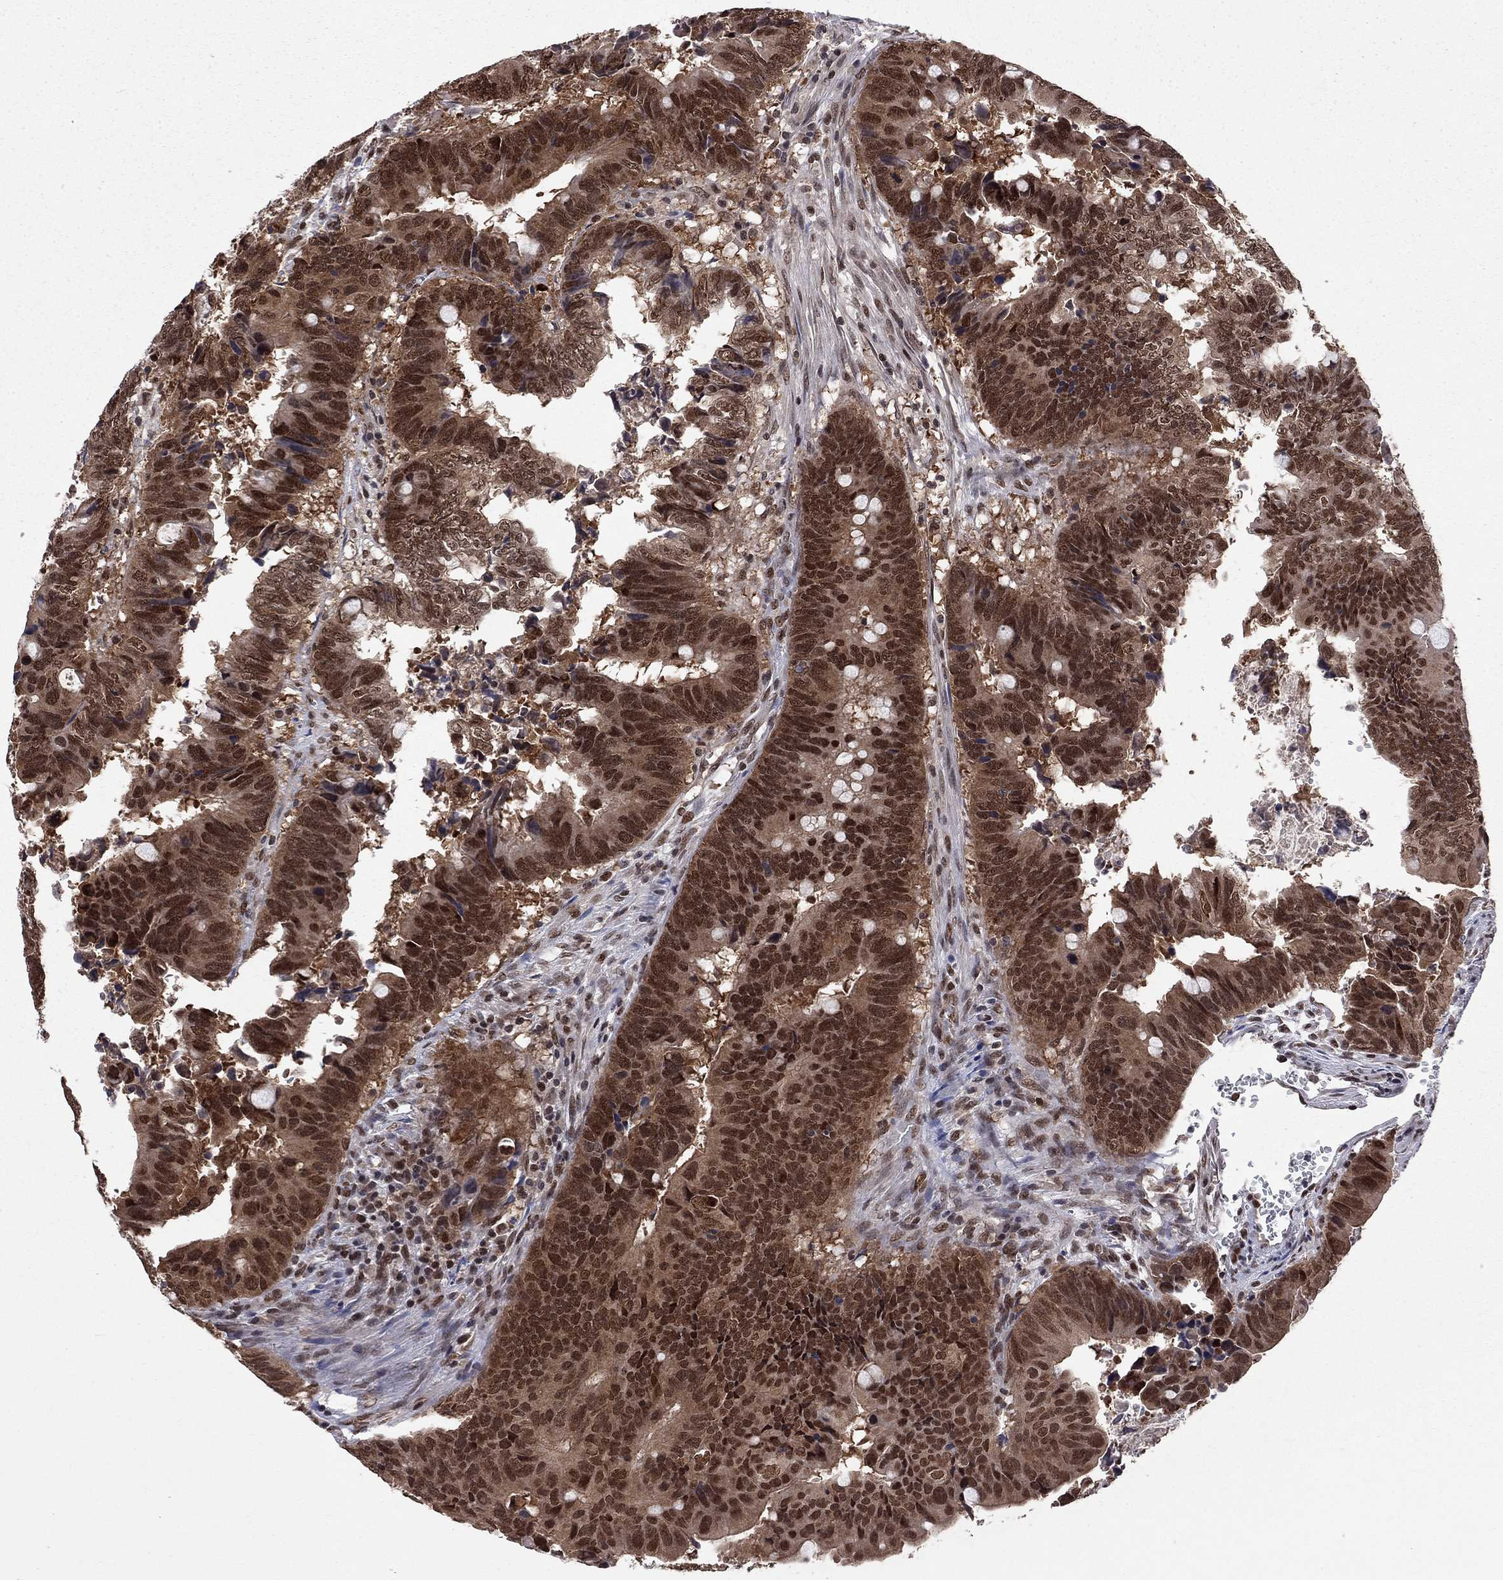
{"staining": {"intensity": "strong", "quantity": ">75%", "location": "nuclear"}, "tissue": "colorectal cancer", "cell_type": "Tumor cells", "image_type": "cancer", "snomed": [{"axis": "morphology", "description": "Adenocarcinoma, NOS"}, {"axis": "topography", "description": "Colon"}], "caption": "Protein analysis of adenocarcinoma (colorectal) tissue shows strong nuclear staining in about >75% of tumor cells. (Stains: DAB (3,3'-diaminobenzidine) in brown, nuclei in blue, Microscopy: brightfield microscopy at high magnification).", "gene": "SAP30L", "patient": {"sex": "female", "age": 82}}